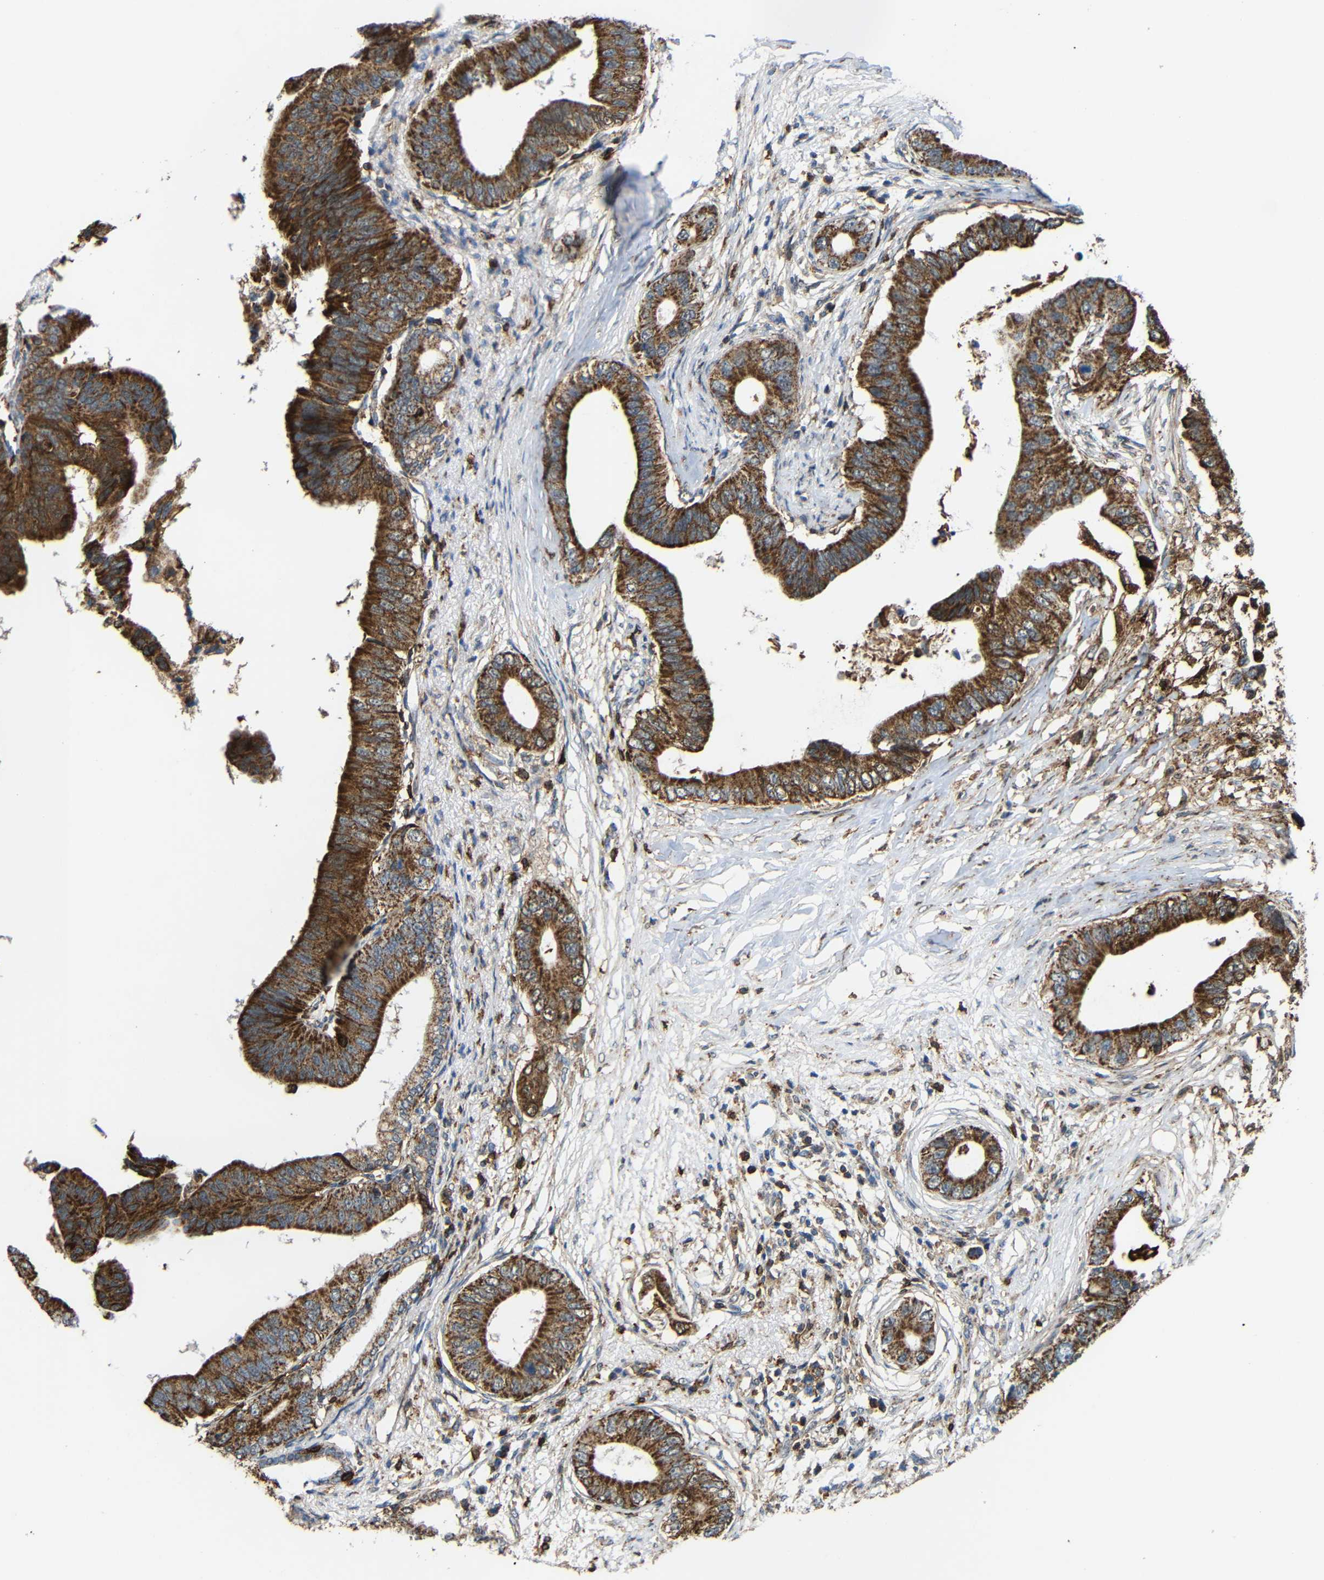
{"staining": {"intensity": "moderate", "quantity": ">75%", "location": "cytoplasmic/membranous"}, "tissue": "pancreatic cancer", "cell_type": "Tumor cells", "image_type": "cancer", "snomed": [{"axis": "morphology", "description": "Adenocarcinoma, NOS"}, {"axis": "topography", "description": "Pancreas"}], "caption": "Pancreatic cancer tissue reveals moderate cytoplasmic/membranous positivity in about >75% of tumor cells (DAB (3,3'-diaminobenzidine) IHC, brown staining for protein, blue staining for nuclei).", "gene": "C1GALT1", "patient": {"sex": "male", "age": 77}}